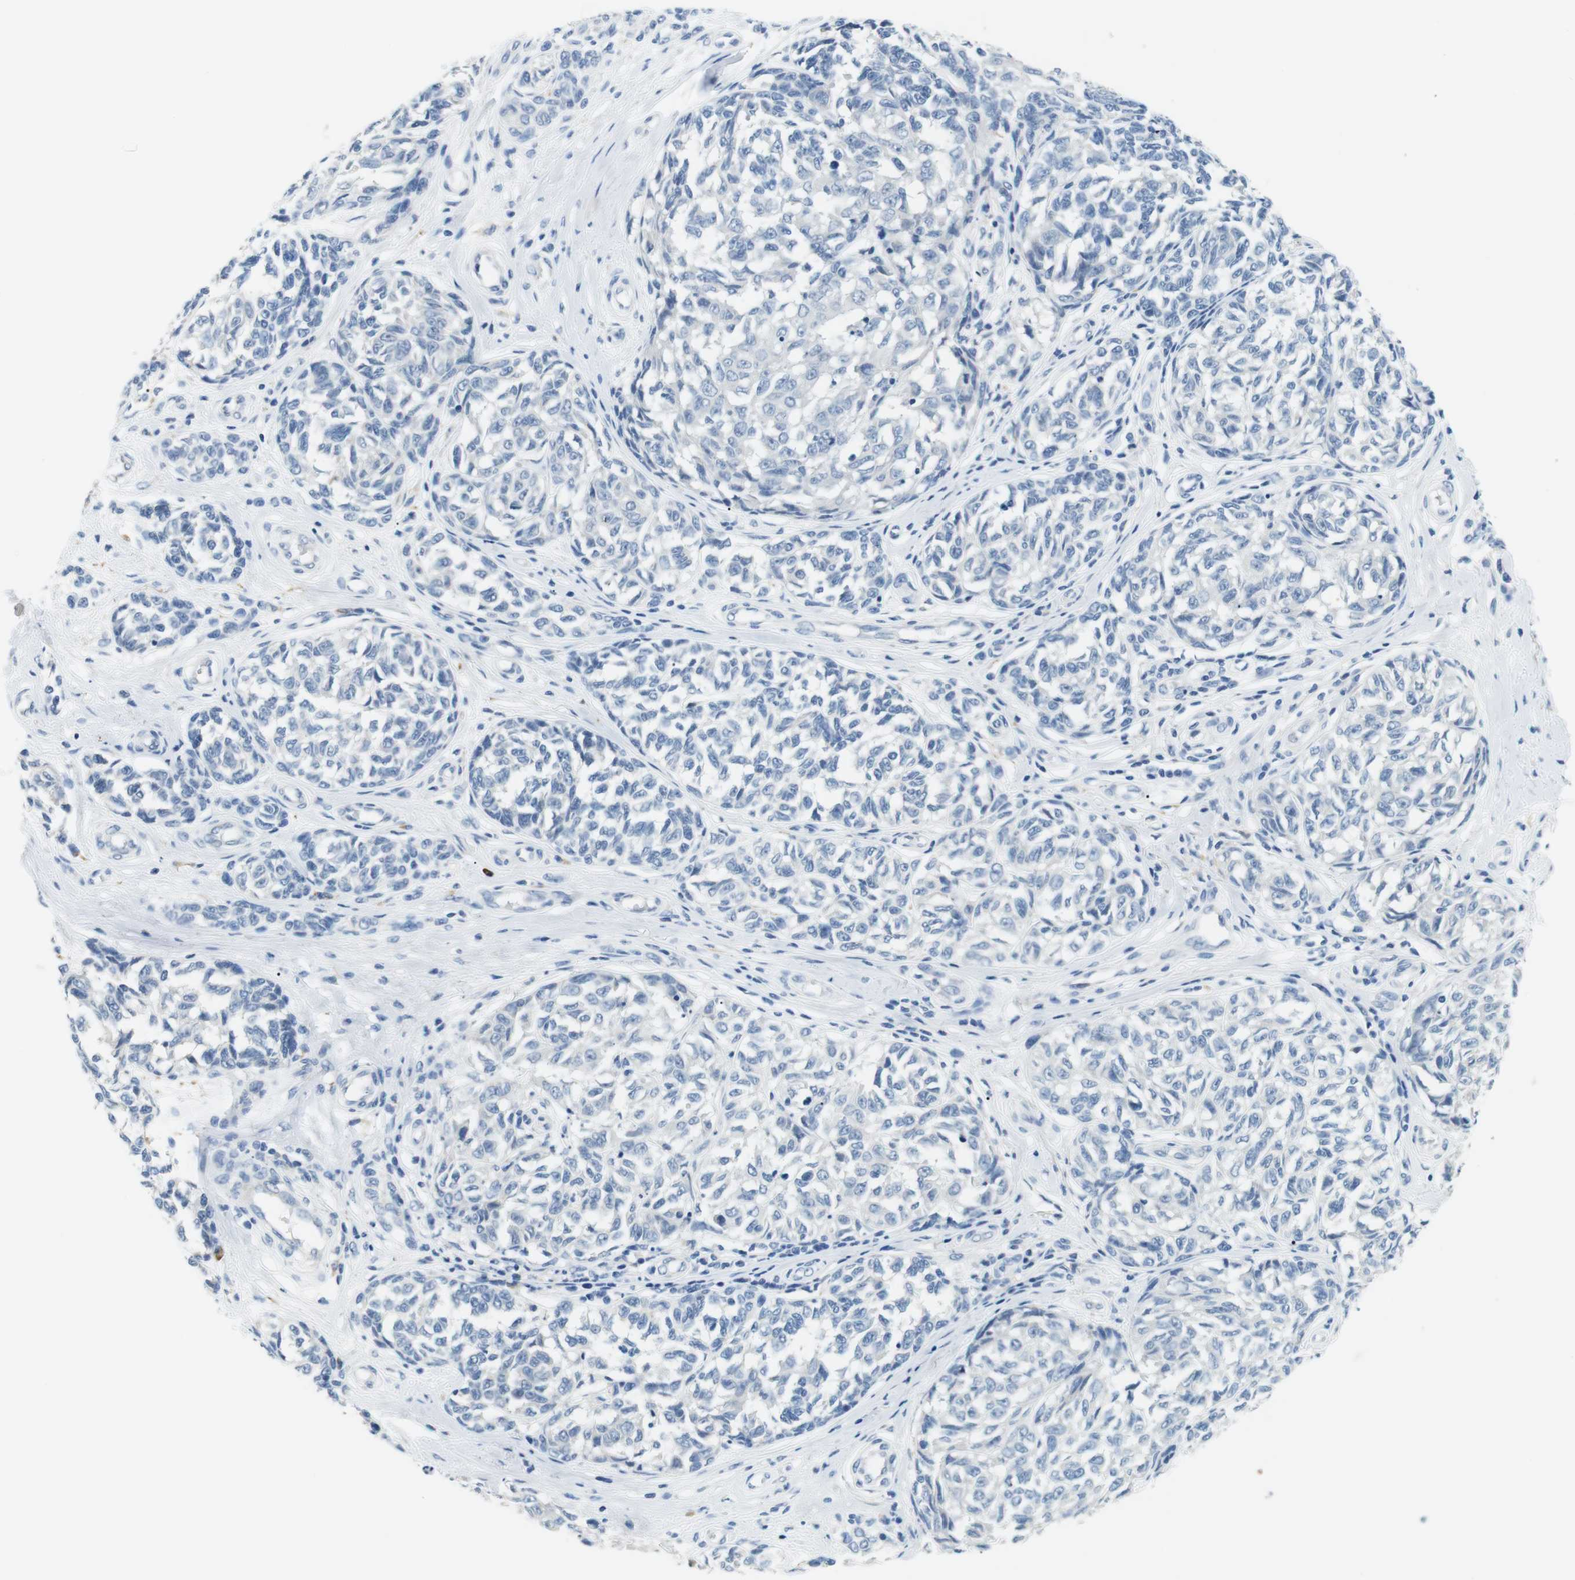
{"staining": {"intensity": "negative", "quantity": "none", "location": "none"}, "tissue": "melanoma", "cell_type": "Tumor cells", "image_type": "cancer", "snomed": [{"axis": "morphology", "description": "Malignant melanoma, NOS"}, {"axis": "topography", "description": "Skin"}], "caption": "Tumor cells show no significant protein positivity in malignant melanoma.", "gene": "FCGRT", "patient": {"sex": "female", "age": 64}}